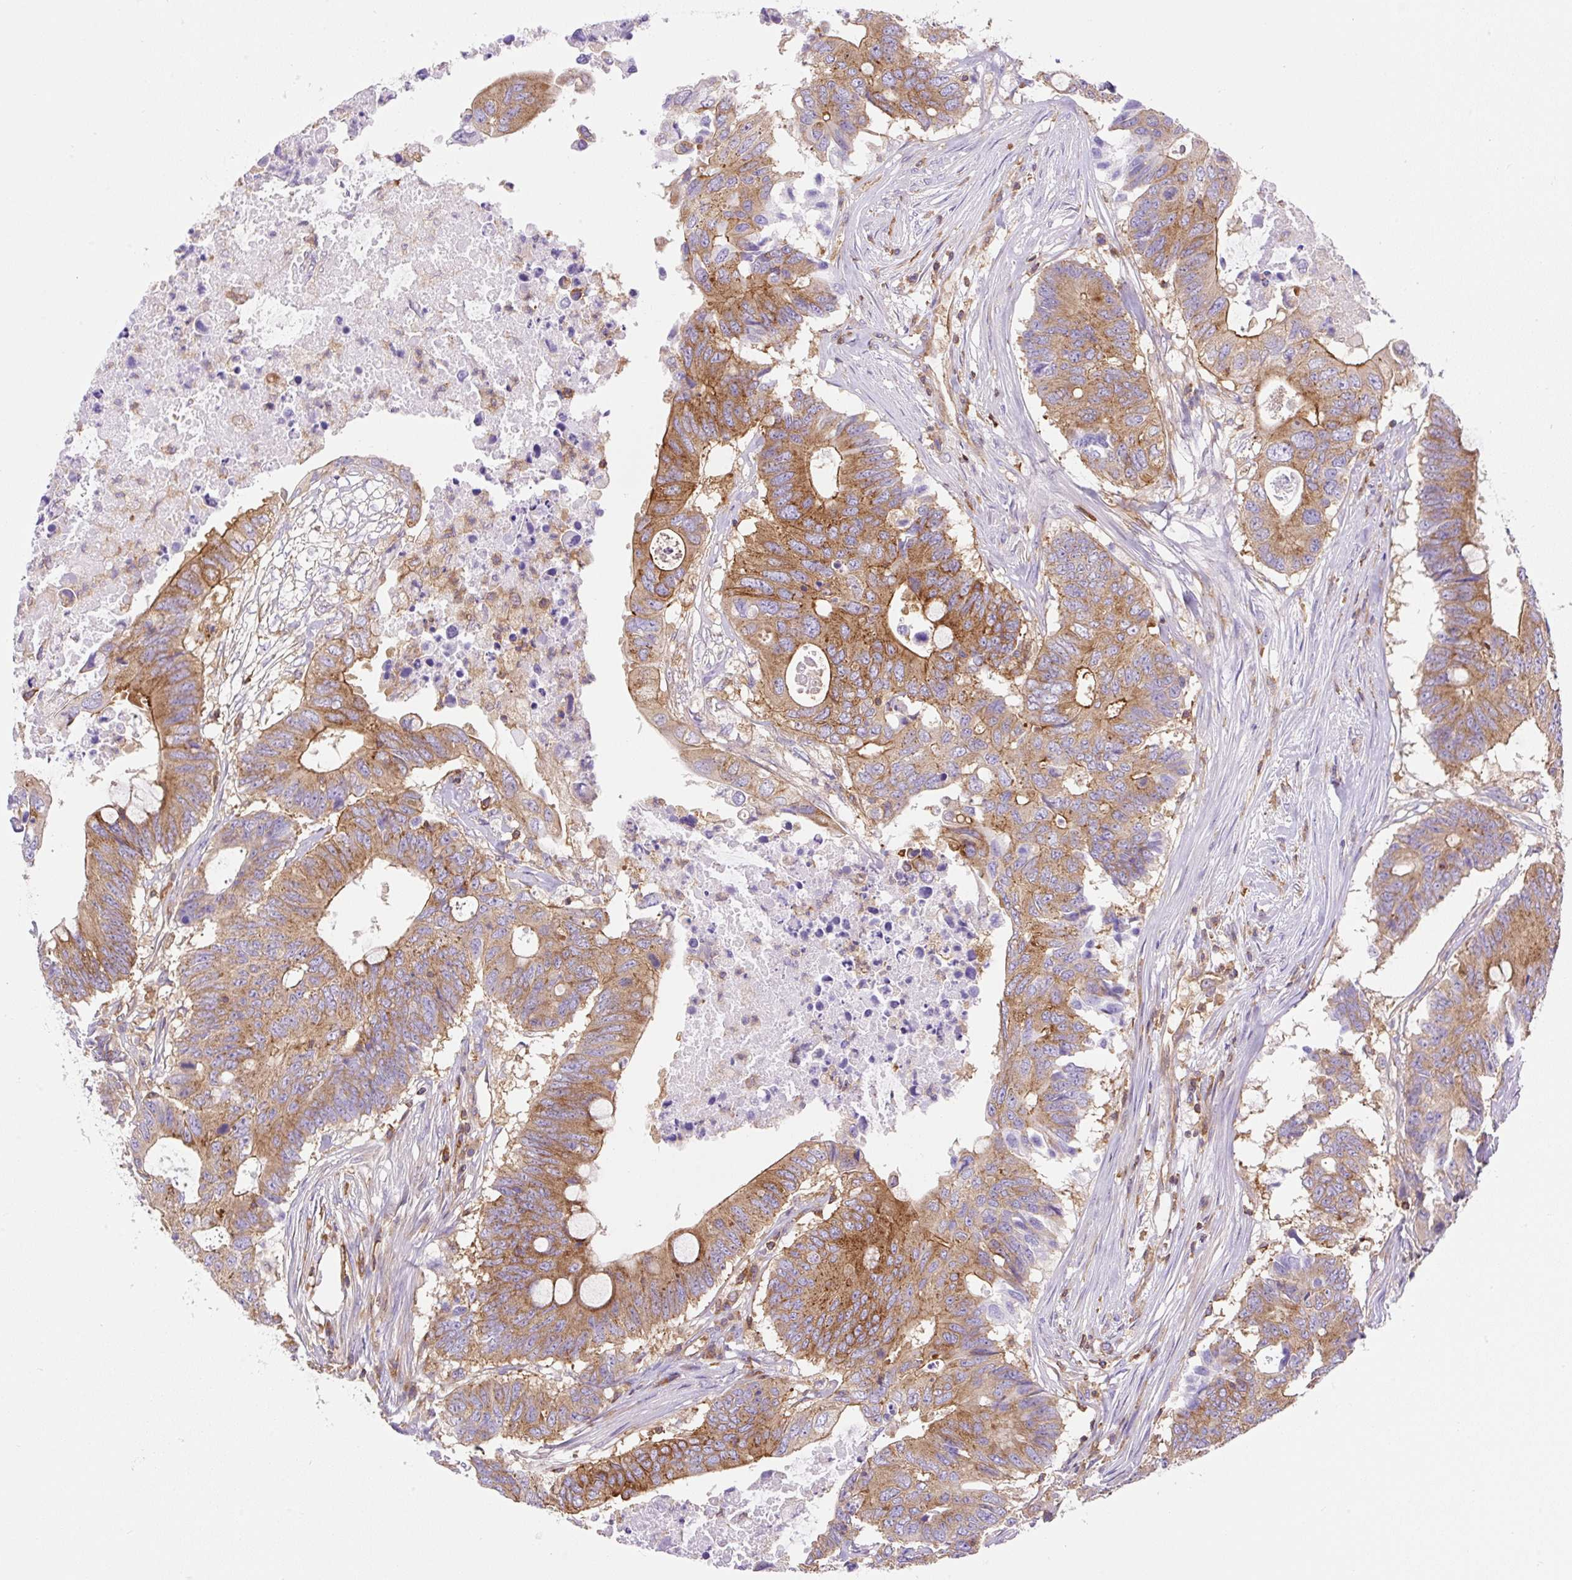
{"staining": {"intensity": "moderate", "quantity": ">75%", "location": "cytoplasmic/membranous"}, "tissue": "colorectal cancer", "cell_type": "Tumor cells", "image_type": "cancer", "snomed": [{"axis": "morphology", "description": "Adenocarcinoma, NOS"}, {"axis": "topography", "description": "Colon"}], "caption": "Moderate cytoplasmic/membranous staining for a protein is seen in approximately >75% of tumor cells of colorectal adenocarcinoma using immunohistochemistry.", "gene": "DNM2", "patient": {"sex": "male", "age": 71}}